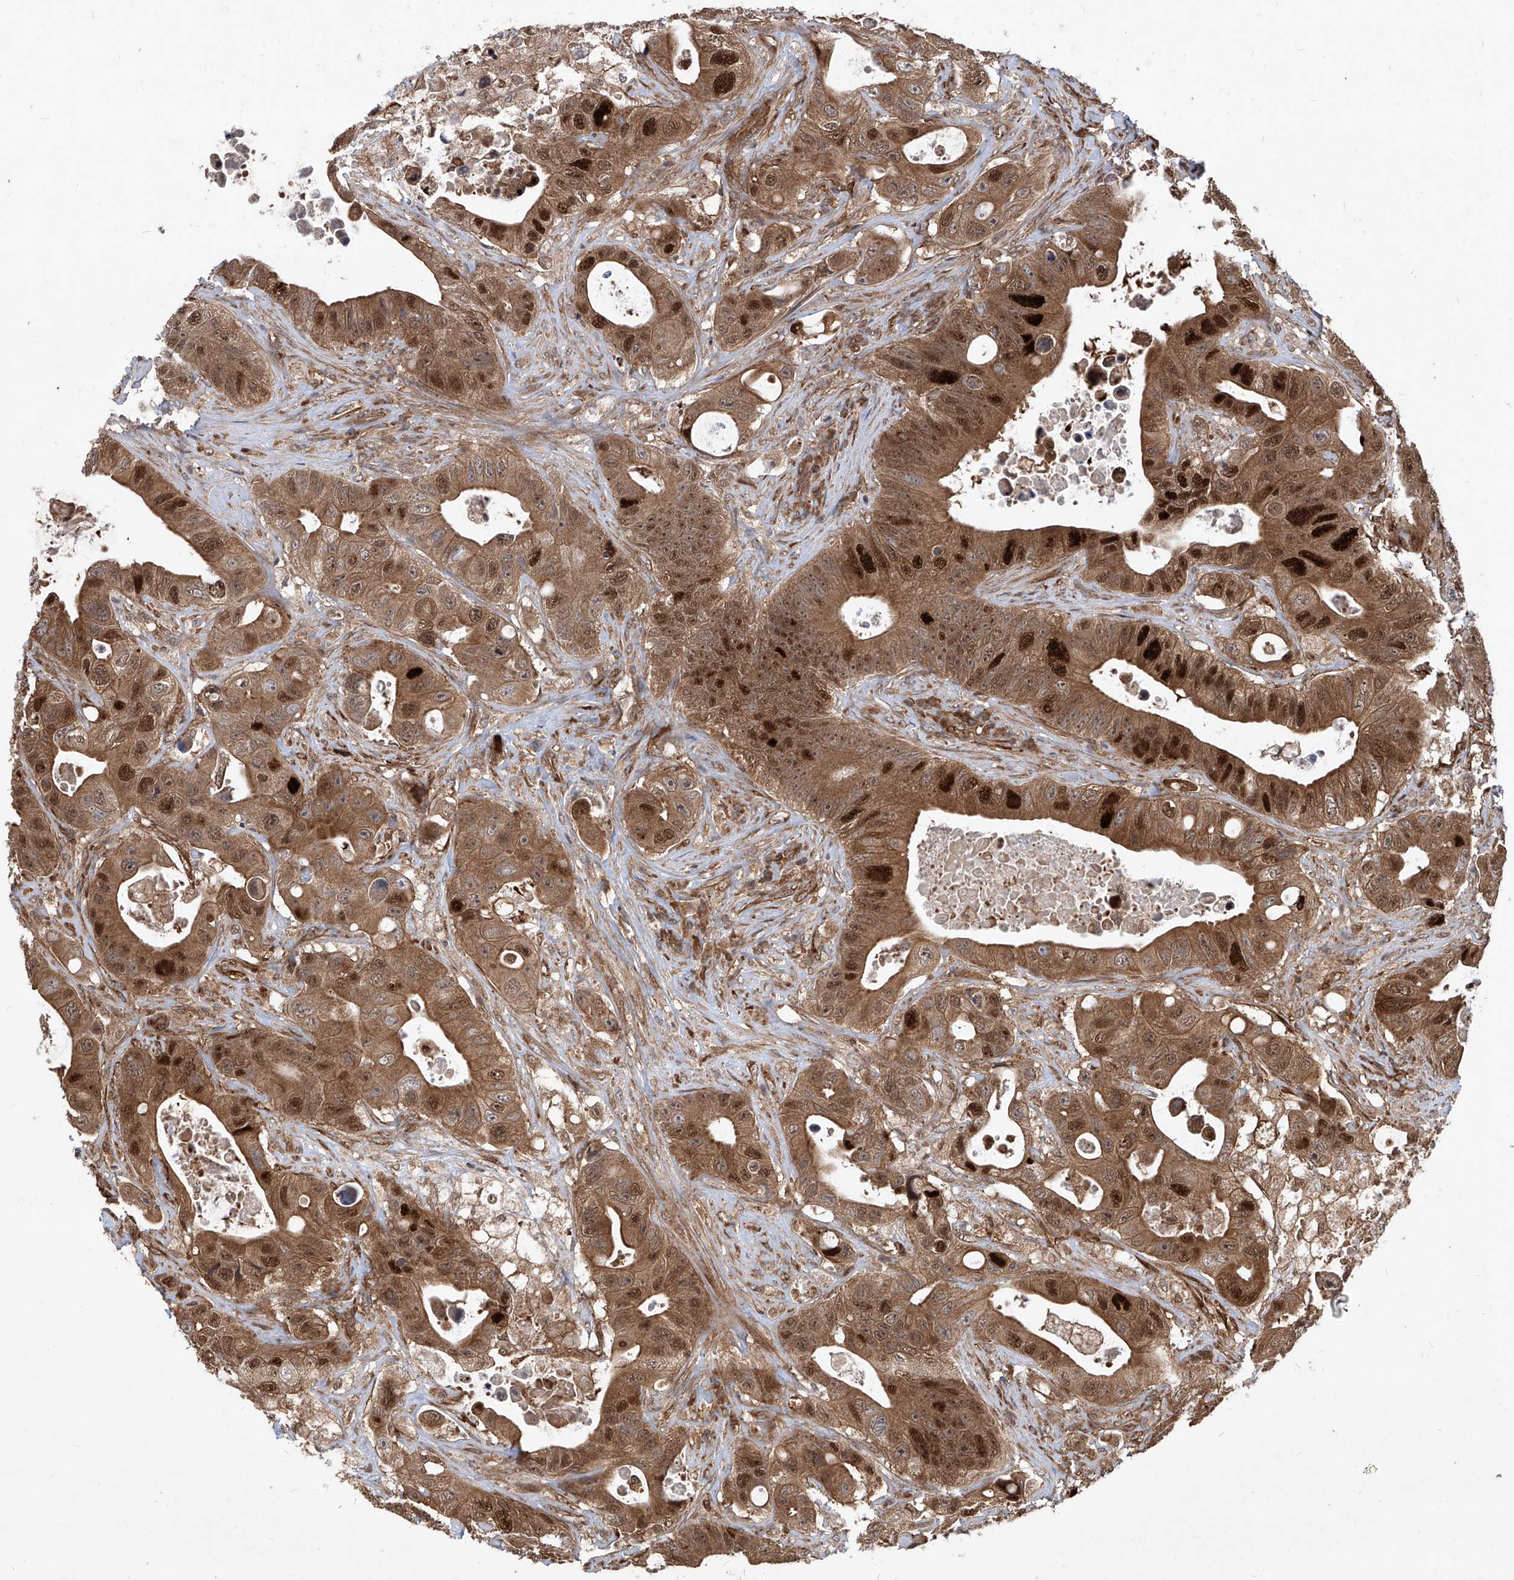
{"staining": {"intensity": "strong", "quantity": ">75%", "location": "cytoplasmic/membranous,nuclear"}, "tissue": "colorectal cancer", "cell_type": "Tumor cells", "image_type": "cancer", "snomed": [{"axis": "morphology", "description": "Adenocarcinoma, NOS"}, {"axis": "topography", "description": "Colon"}], "caption": "High-power microscopy captured an immunohistochemistry photomicrograph of colorectal cancer, revealing strong cytoplasmic/membranous and nuclear expression in approximately >75% of tumor cells. Nuclei are stained in blue.", "gene": "MAGED2", "patient": {"sex": "female", "age": 46}}